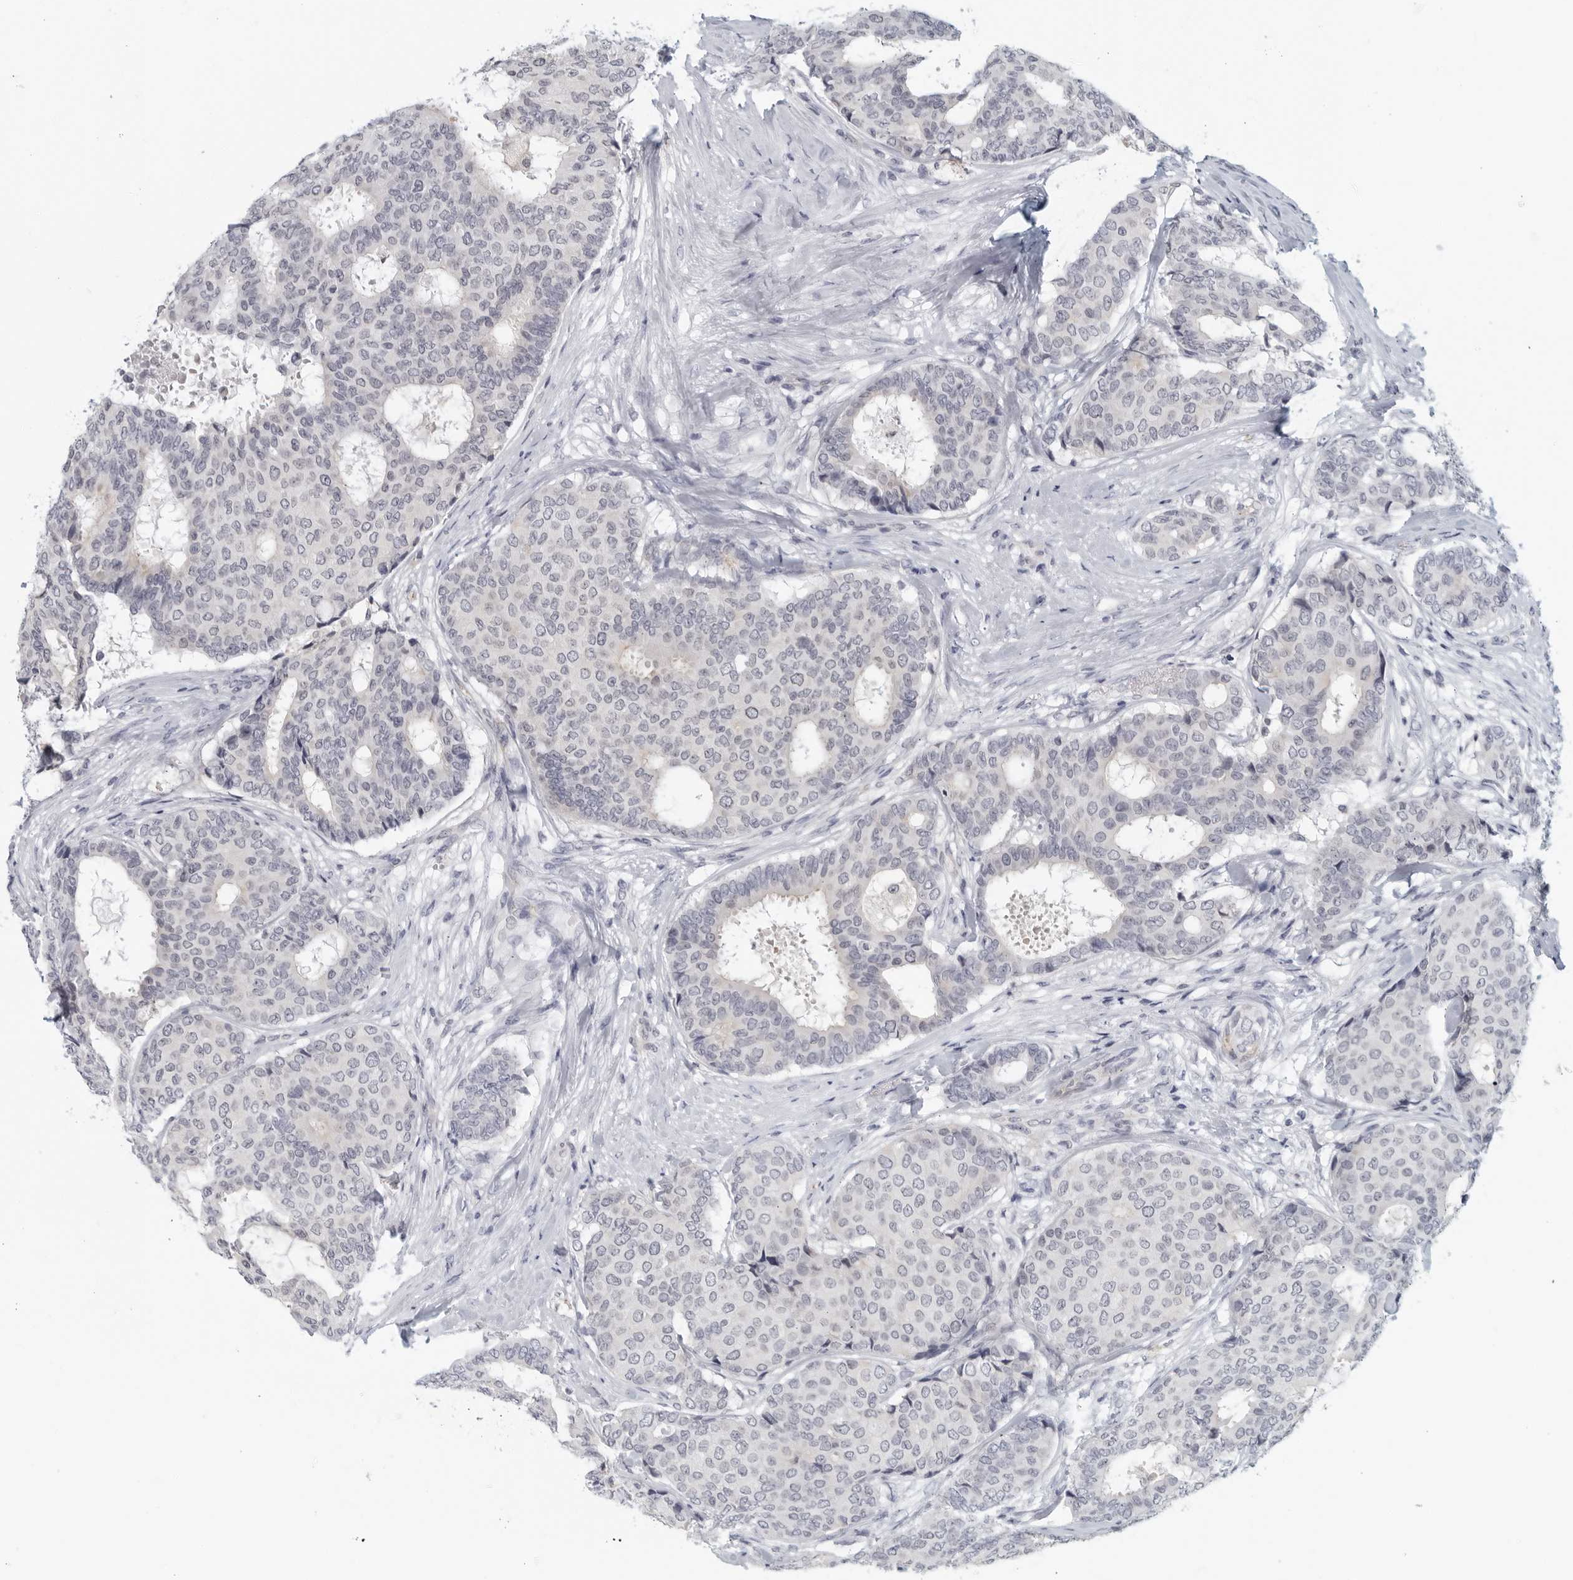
{"staining": {"intensity": "negative", "quantity": "none", "location": "none"}, "tissue": "breast cancer", "cell_type": "Tumor cells", "image_type": "cancer", "snomed": [{"axis": "morphology", "description": "Duct carcinoma"}, {"axis": "topography", "description": "Breast"}], "caption": "Breast cancer was stained to show a protein in brown. There is no significant positivity in tumor cells.", "gene": "MATN1", "patient": {"sex": "female", "age": 75}}